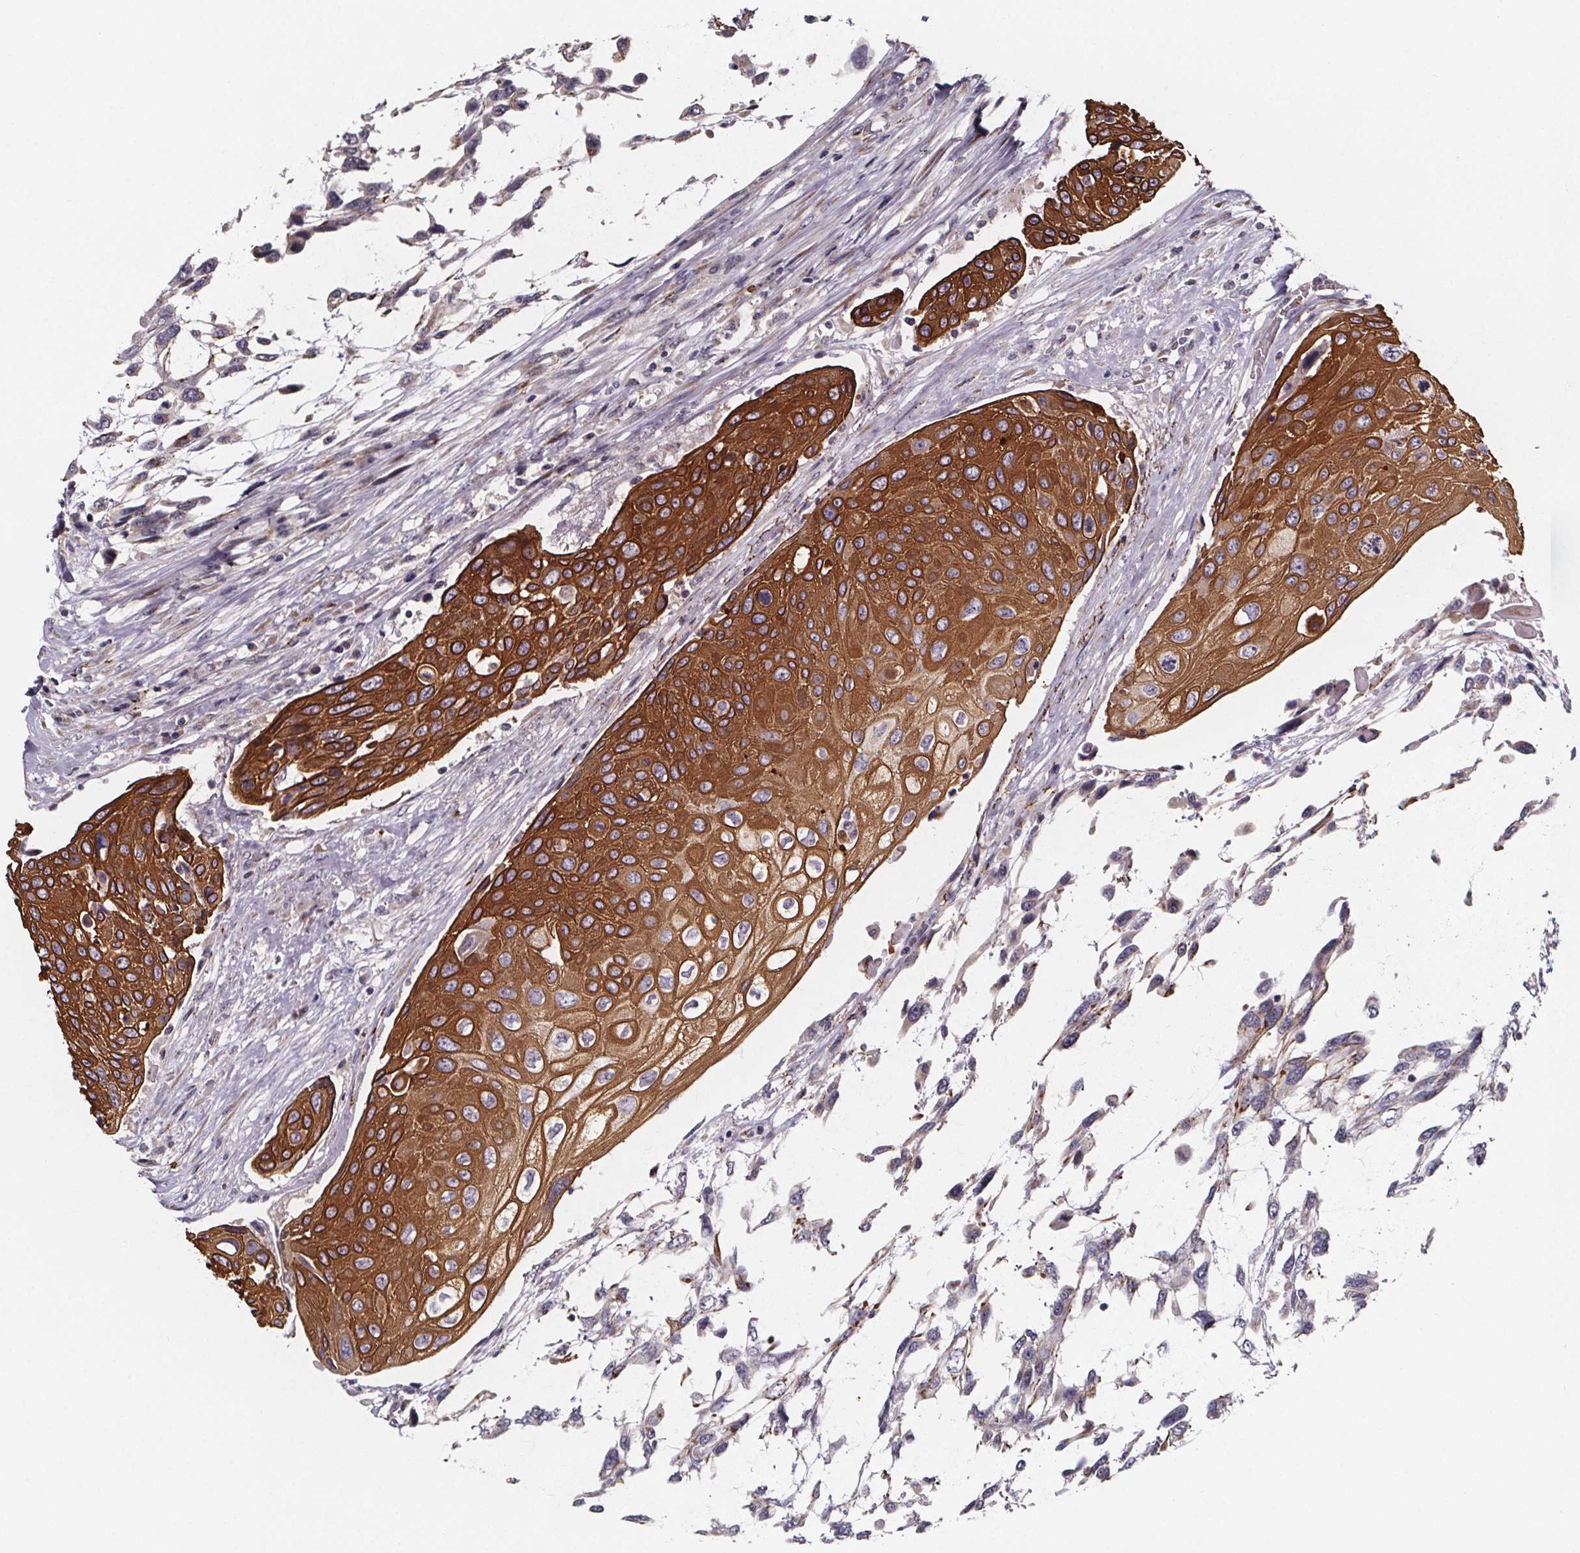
{"staining": {"intensity": "strong", "quantity": ">75%", "location": "cytoplasmic/membranous"}, "tissue": "urothelial cancer", "cell_type": "Tumor cells", "image_type": "cancer", "snomed": [{"axis": "morphology", "description": "Urothelial carcinoma, High grade"}, {"axis": "topography", "description": "Urinary bladder"}], "caption": "Urothelial cancer stained with a brown dye displays strong cytoplasmic/membranous positive staining in about >75% of tumor cells.", "gene": "NDST1", "patient": {"sex": "female", "age": 70}}